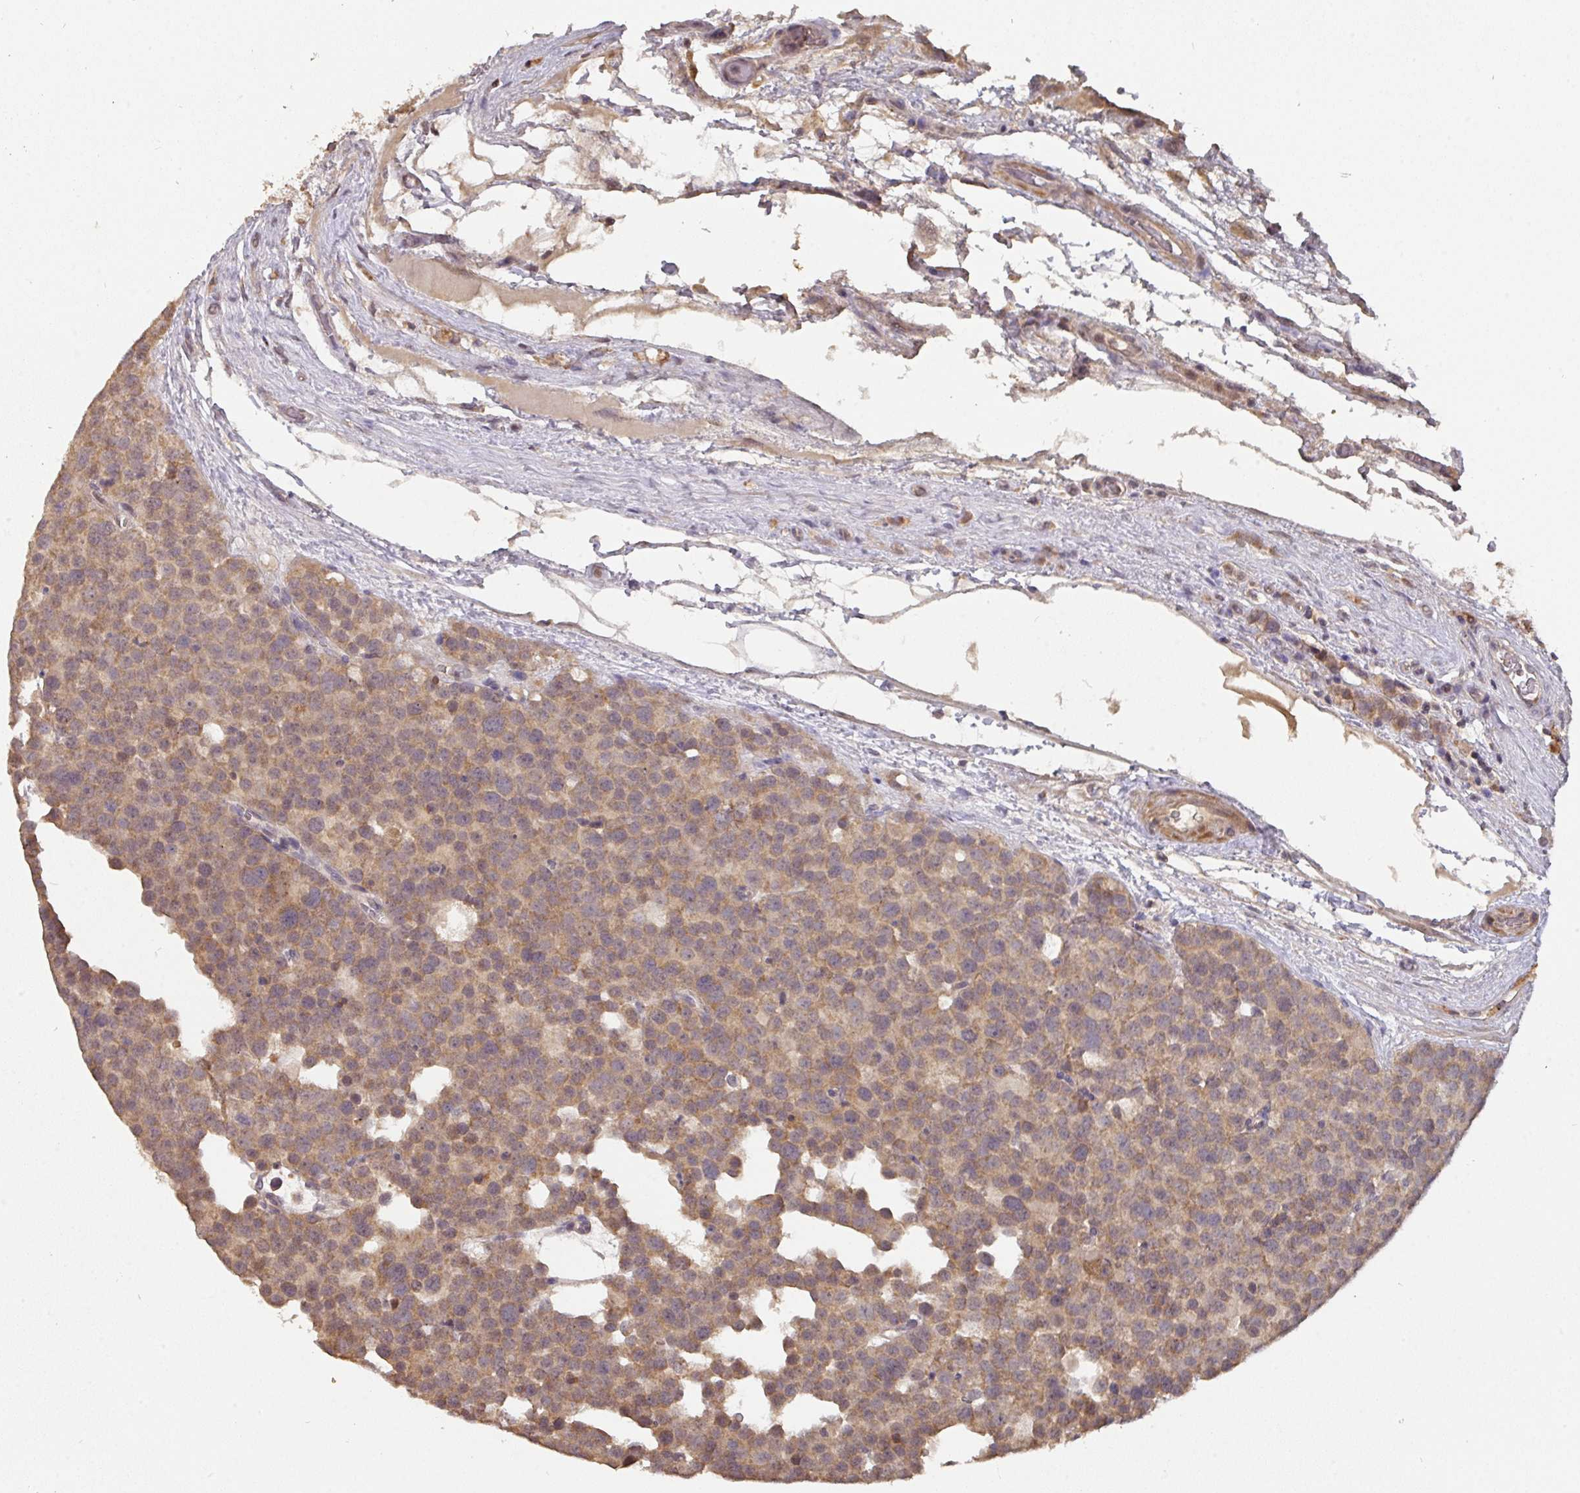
{"staining": {"intensity": "moderate", "quantity": ">75%", "location": "cytoplasmic/membranous"}, "tissue": "testis cancer", "cell_type": "Tumor cells", "image_type": "cancer", "snomed": [{"axis": "morphology", "description": "Seminoma, NOS"}, {"axis": "topography", "description": "Testis"}], "caption": "Brown immunohistochemical staining in testis seminoma shows moderate cytoplasmic/membranous staining in approximately >75% of tumor cells. Immunohistochemistry stains the protein in brown and the nuclei are stained blue.", "gene": "ACVR2B", "patient": {"sex": "male", "age": 71}}